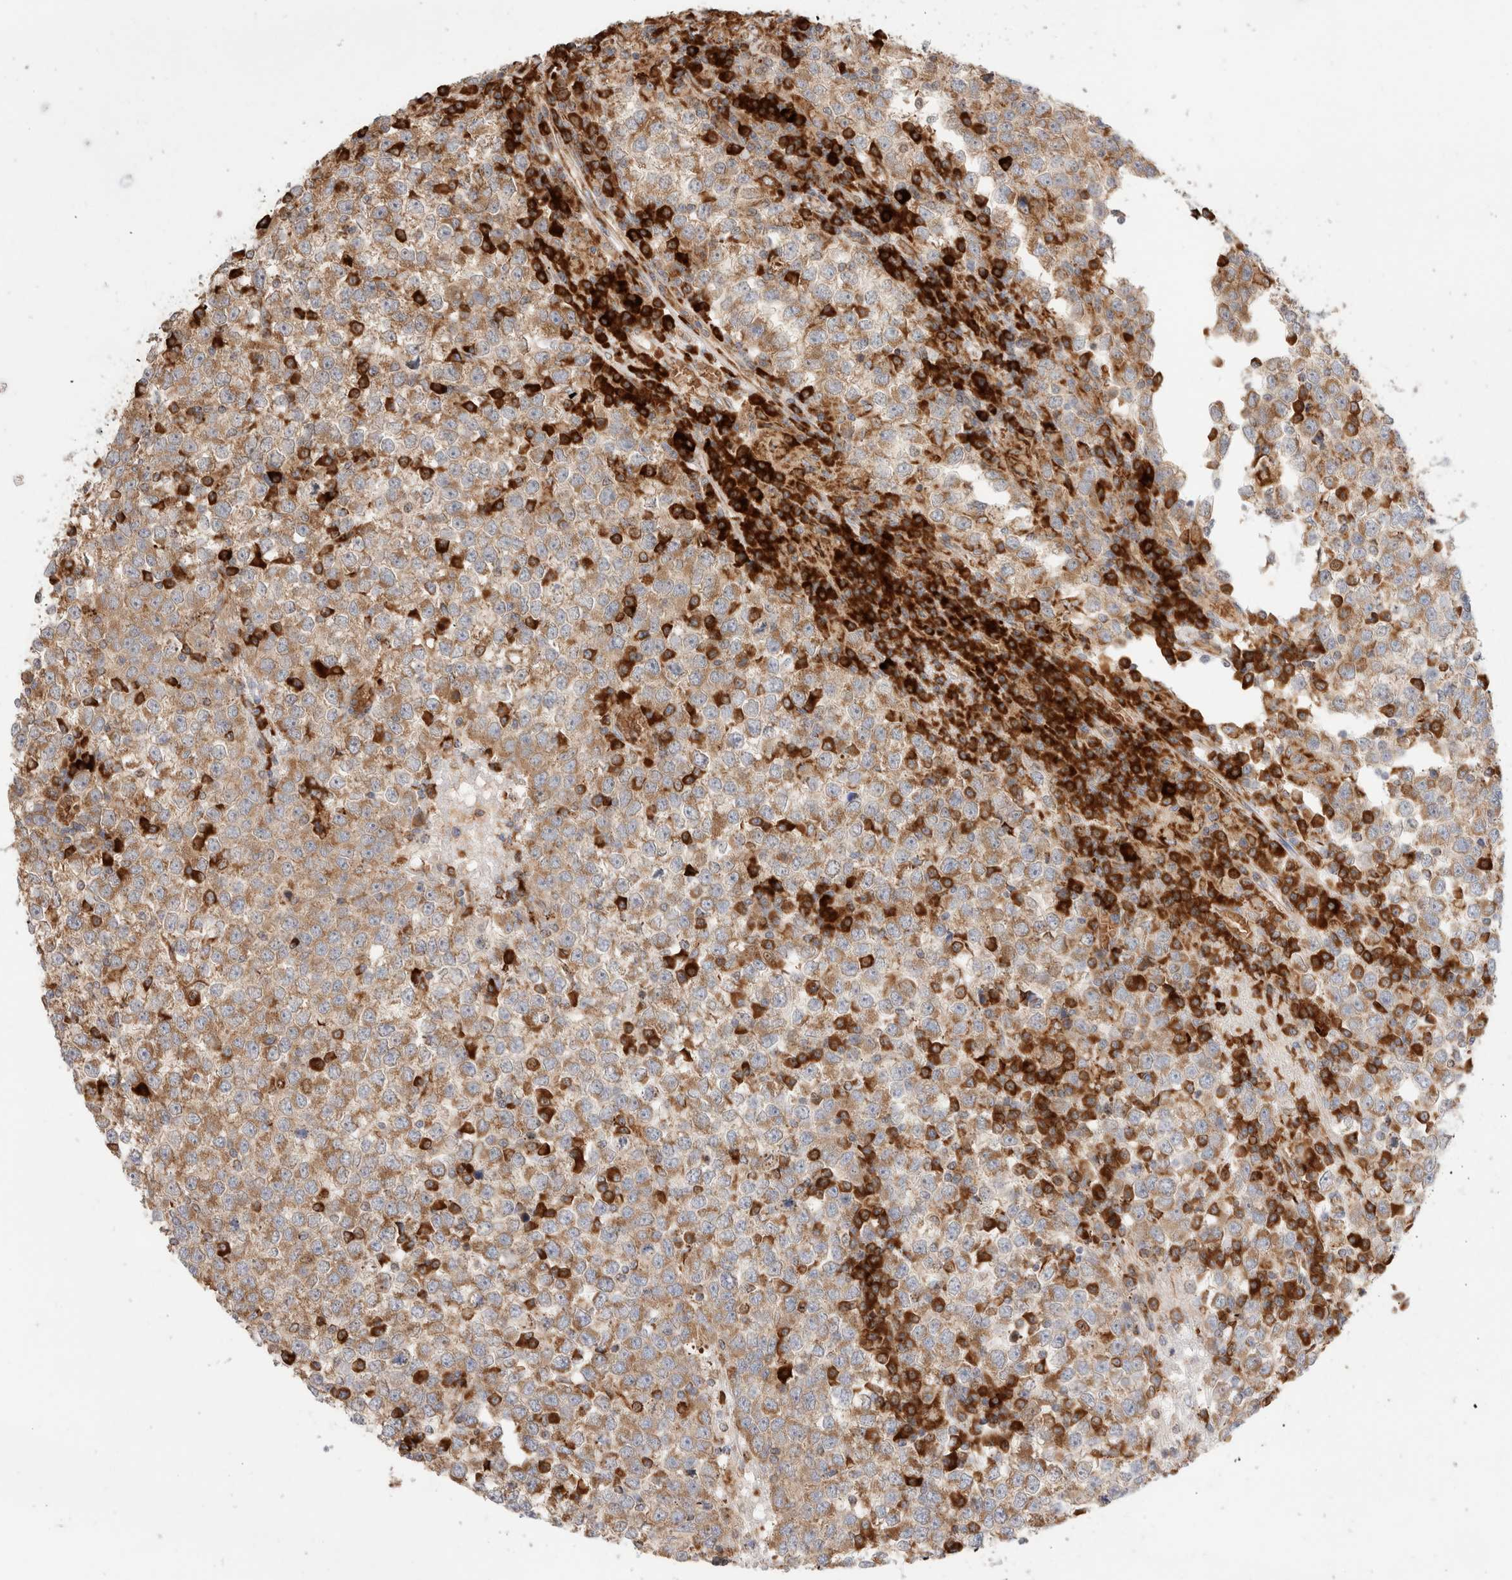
{"staining": {"intensity": "moderate", "quantity": ">75%", "location": "cytoplasmic/membranous"}, "tissue": "testis cancer", "cell_type": "Tumor cells", "image_type": "cancer", "snomed": [{"axis": "morphology", "description": "Seminoma, NOS"}, {"axis": "topography", "description": "Testis"}], "caption": "A brown stain highlights moderate cytoplasmic/membranous staining of a protein in testis cancer (seminoma) tumor cells.", "gene": "UTS2B", "patient": {"sex": "male", "age": 65}}